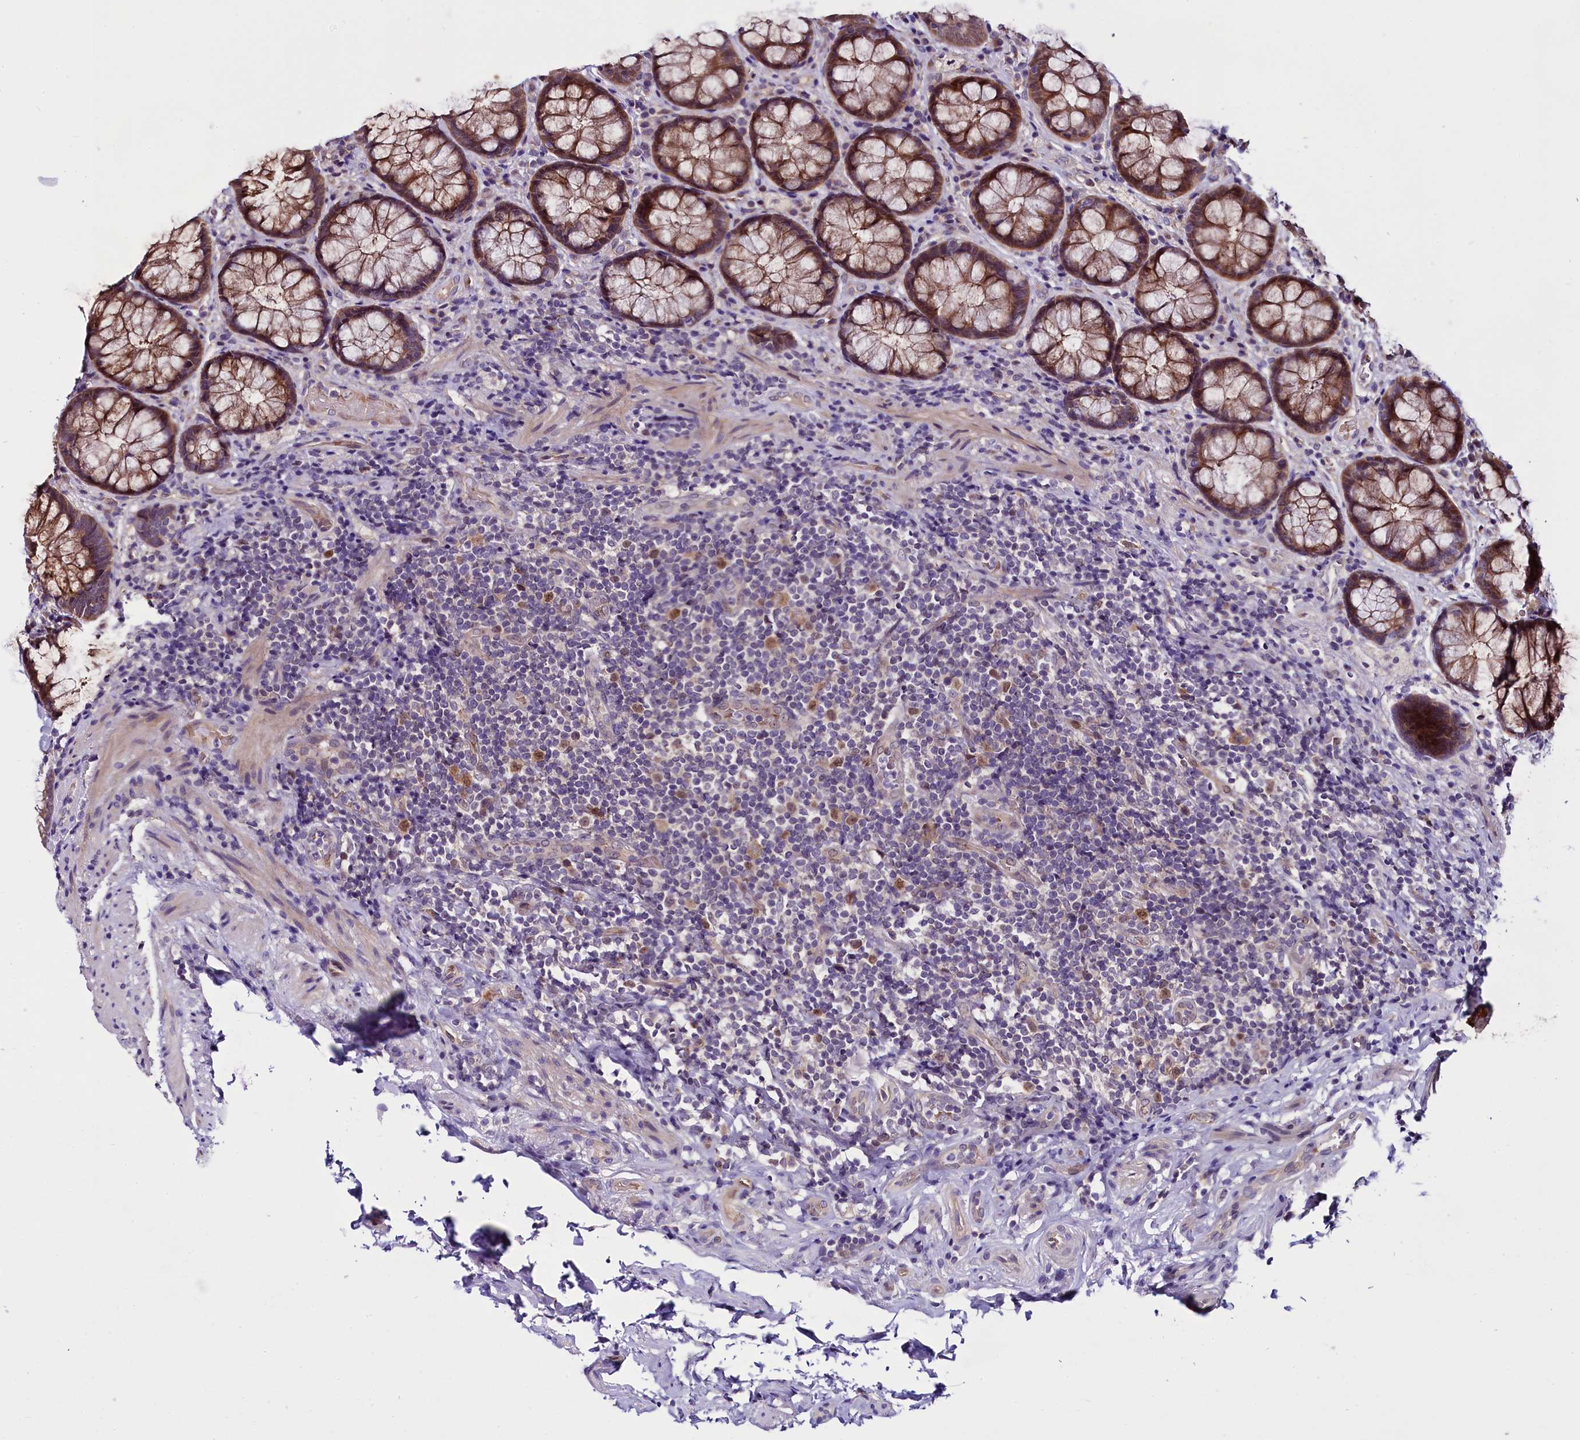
{"staining": {"intensity": "moderate", "quantity": ">75%", "location": "cytoplasmic/membranous"}, "tissue": "rectum", "cell_type": "Glandular cells", "image_type": "normal", "snomed": [{"axis": "morphology", "description": "Normal tissue, NOS"}, {"axis": "topography", "description": "Rectum"}], "caption": "Immunohistochemistry (IHC) (DAB (3,3'-diaminobenzidine)) staining of normal human rectum reveals moderate cytoplasmic/membranous protein expression in about >75% of glandular cells.", "gene": "C9orf40", "patient": {"sex": "male", "age": 83}}